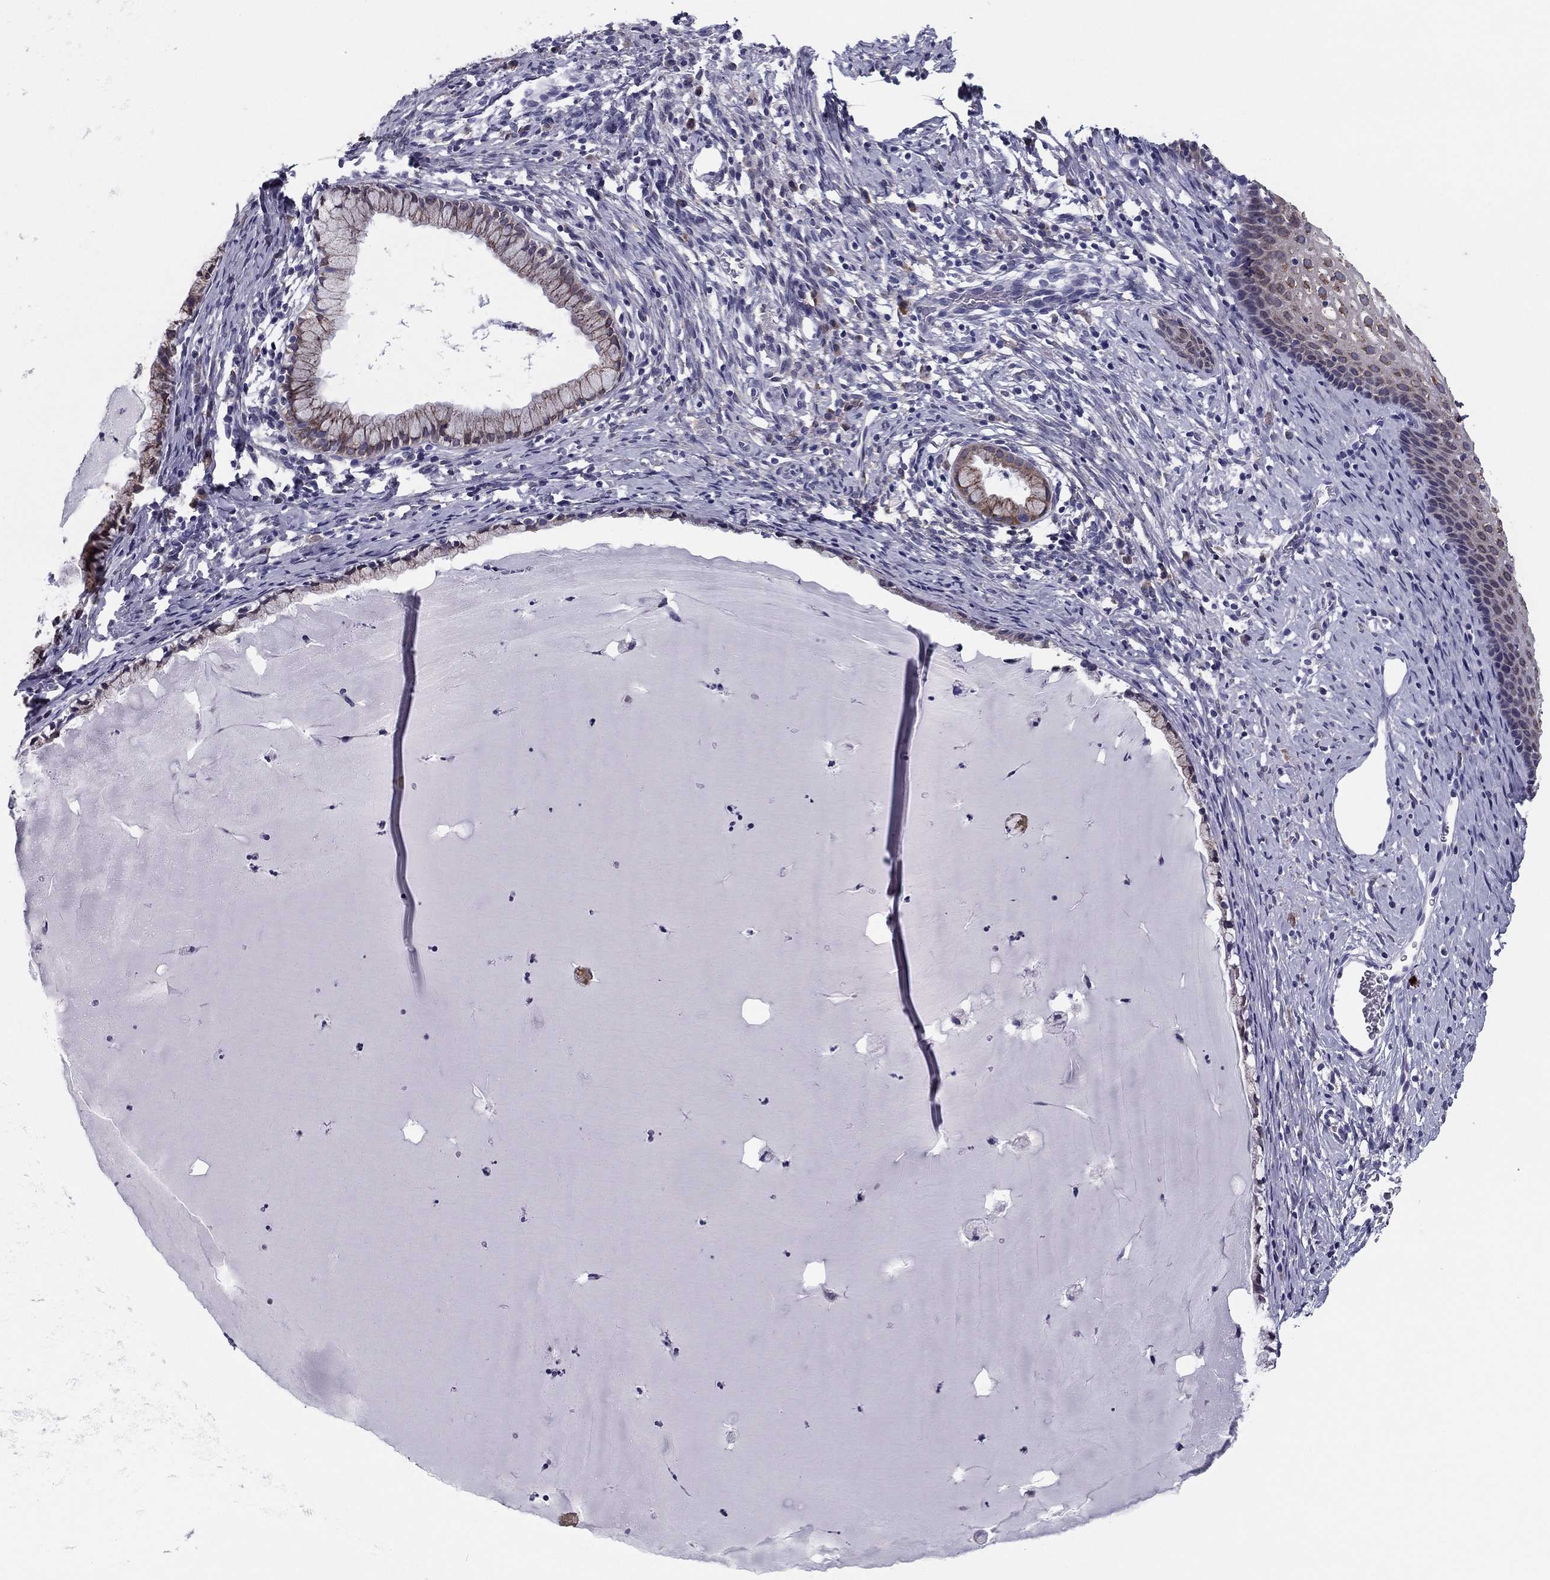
{"staining": {"intensity": "moderate", "quantity": "<25%", "location": "cytoplasmic/membranous"}, "tissue": "cervix", "cell_type": "Glandular cells", "image_type": "normal", "snomed": [{"axis": "morphology", "description": "Normal tissue, NOS"}, {"axis": "topography", "description": "Cervix"}], "caption": "Immunohistochemical staining of benign human cervix exhibits moderate cytoplasmic/membranous protein staining in approximately <25% of glandular cells.", "gene": "TMED3", "patient": {"sex": "female", "age": 39}}